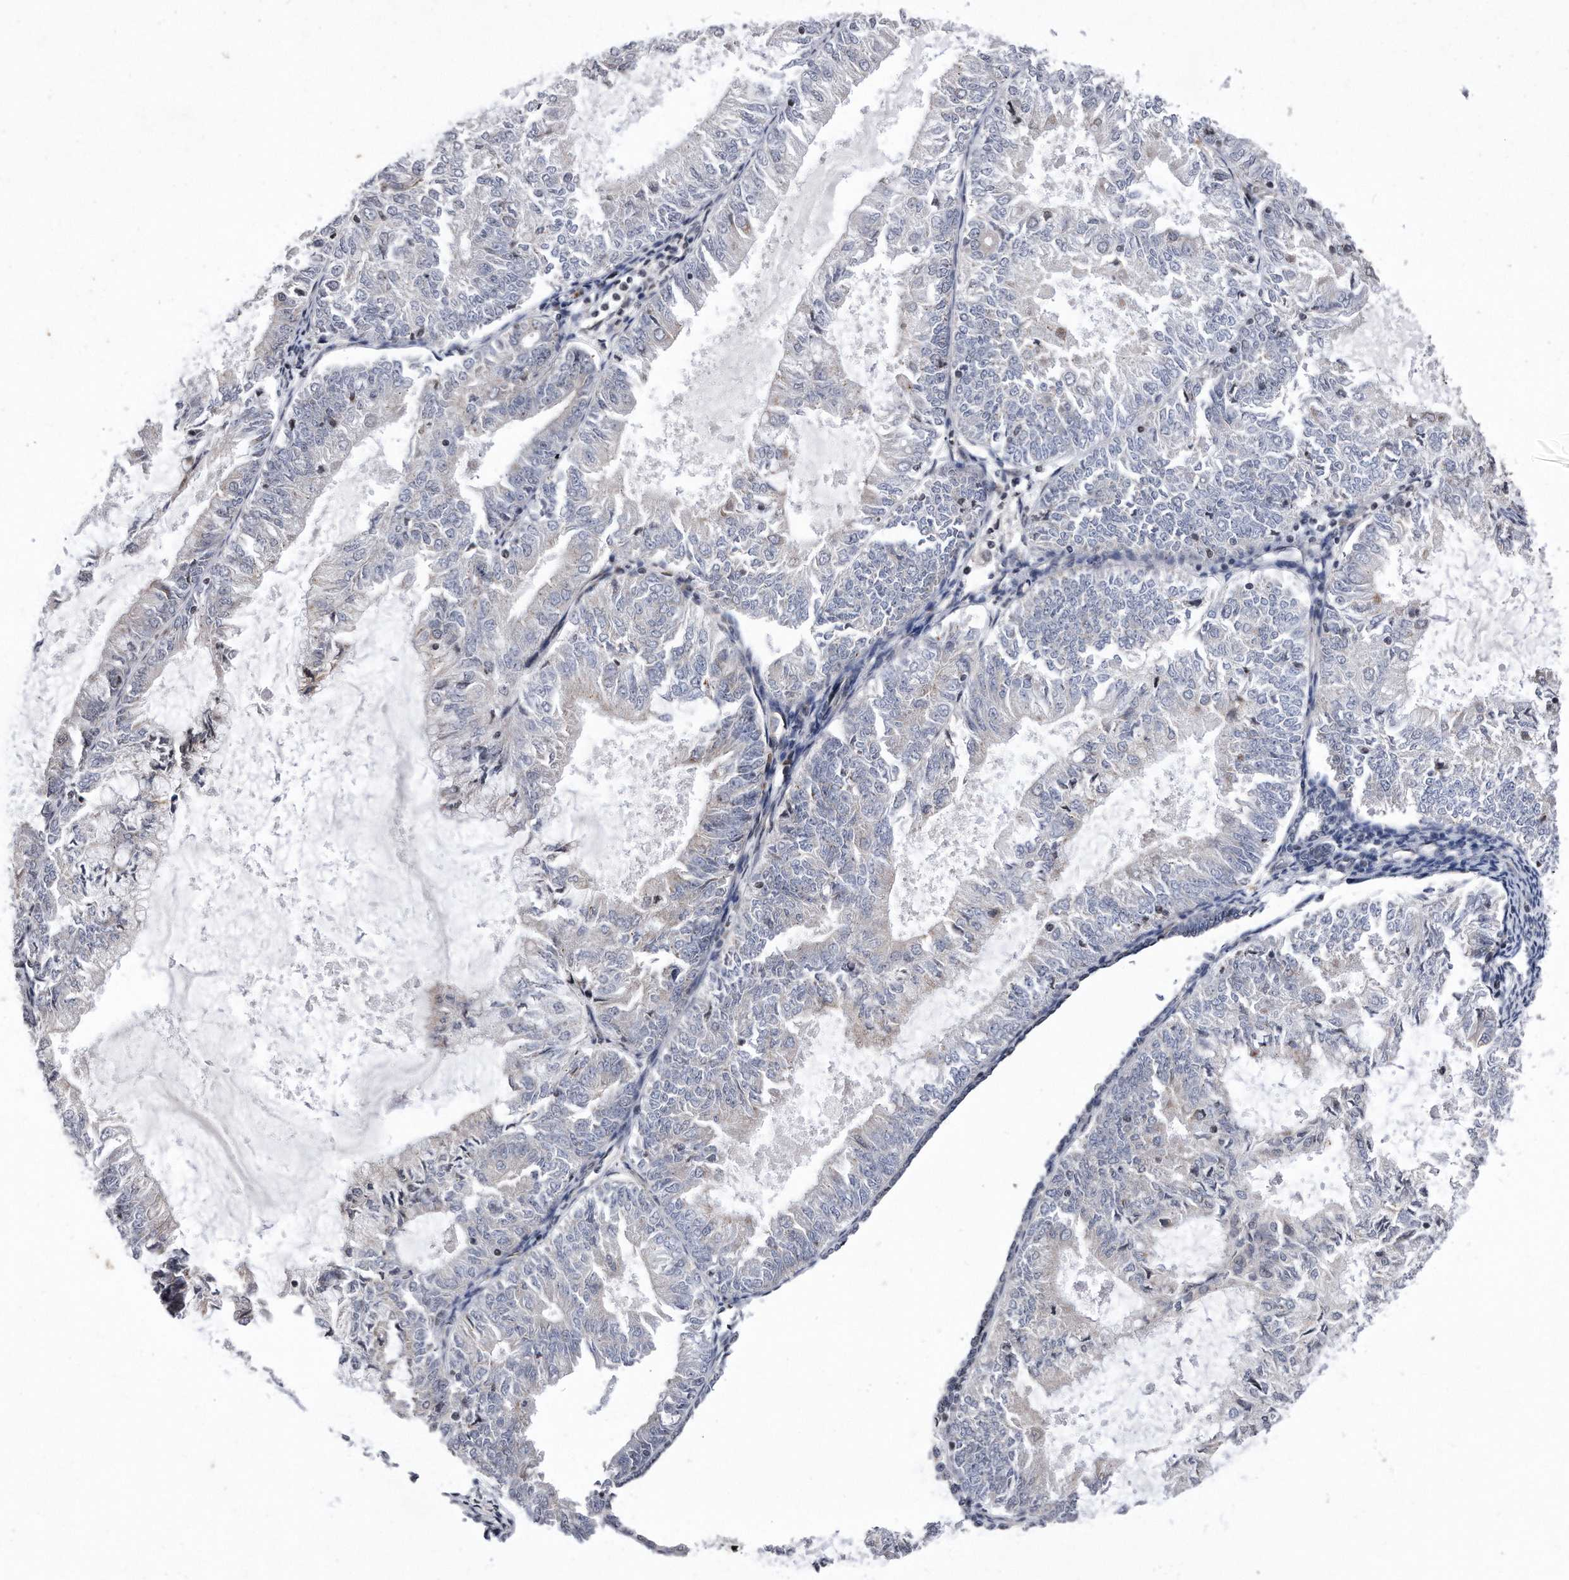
{"staining": {"intensity": "negative", "quantity": "none", "location": "none"}, "tissue": "endometrial cancer", "cell_type": "Tumor cells", "image_type": "cancer", "snomed": [{"axis": "morphology", "description": "Adenocarcinoma, NOS"}, {"axis": "topography", "description": "Endometrium"}], "caption": "Immunohistochemical staining of adenocarcinoma (endometrial) shows no significant staining in tumor cells. (DAB (3,3'-diaminobenzidine) IHC with hematoxylin counter stain).", "gene": "DAB1", "patient": {"sex": "female", "age": 57}}